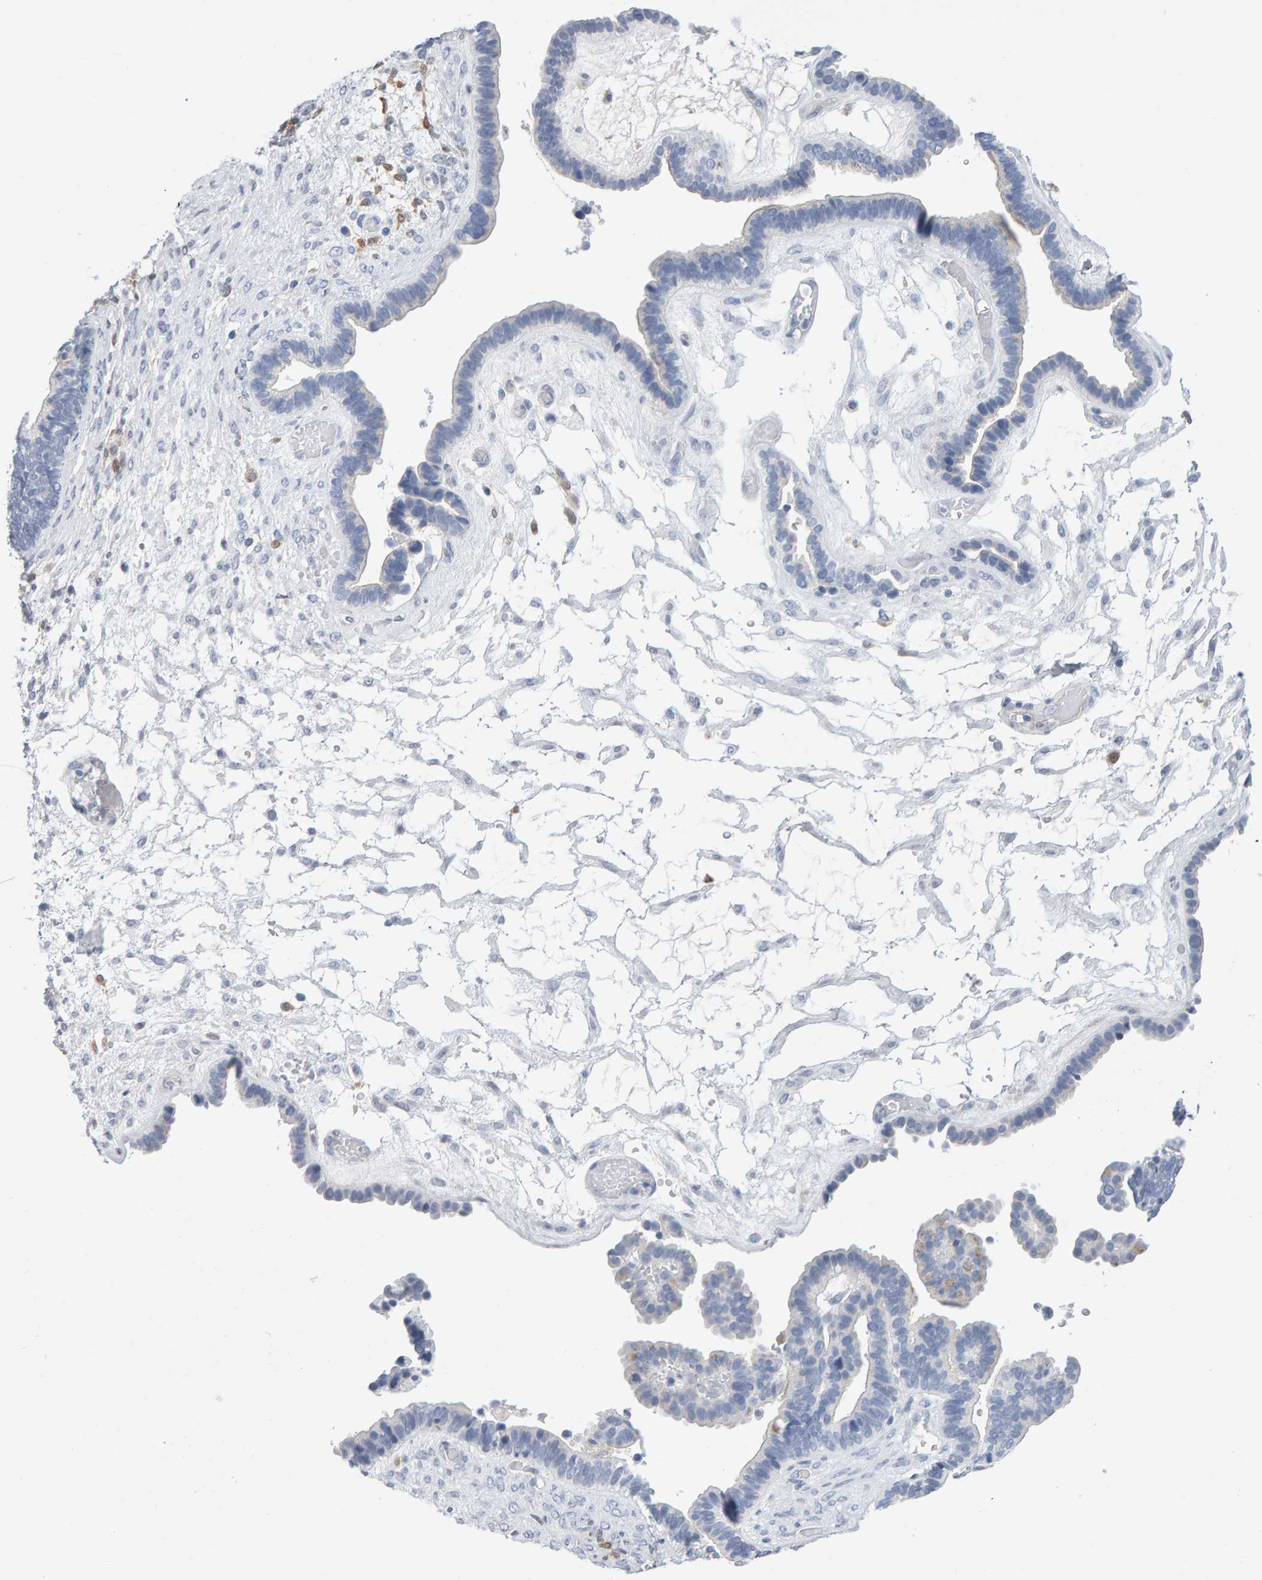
{"staining": {"intensity": "negative", "quantity": "none", "location": "none"}, "tissue": "ovarian cancer", "cell_type": "Tumor cells", "image_type": "cancer", "snomed": [{"axis": "morphology", "description": "Cystadenocarcinoma, serous, NOS"}, {"axis": "topography", "description": "Ovary"}], "caption": "Histopathology image shows no significant protein positivity in tumor cells of serous cystadenocarcinoma (ovarian).", "gene": "METRNL", "patient": {"sex": "female", "age": 56}}